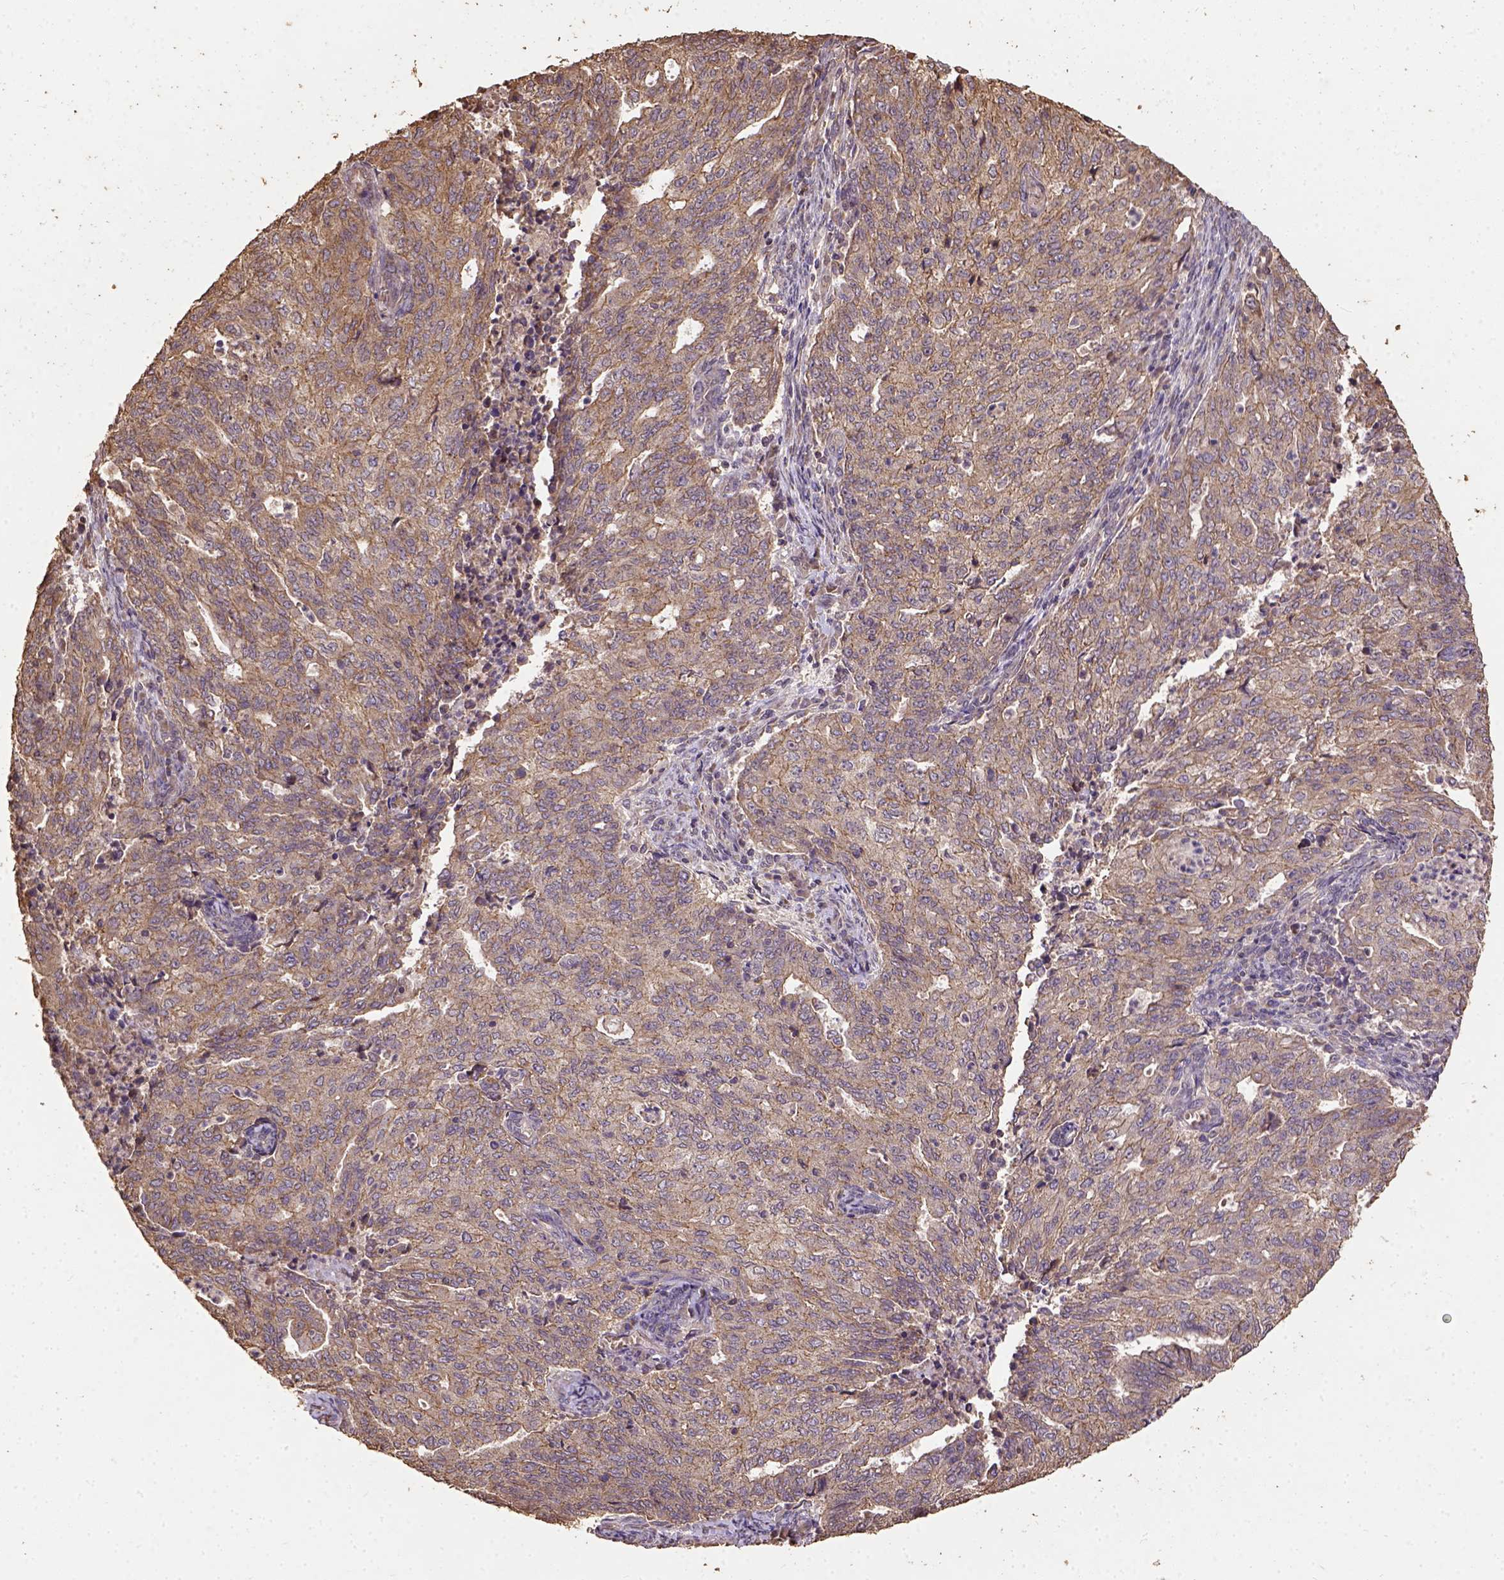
{"staining": {"intensity": "moderate", "quantity": "25%-75%", "location": "cytoplasmic/membranous"}, "tissue": "endometrial cancer", "cell_type": "Tumor cells", "image_type": "cancer", "snomed": [{"axis": "morphology", "description": "Adenocarcinoma, NOS"}, {"axis": "topography", "description": "Endometrium"}], "caption": "IHC (DAB) staining of endometrial adenocarcinoma reveals moderate cytoplasmic/membranous protein expression in about 25%-75% of tumor cells.", "gene": "ATP1B3", "patient": {"sex": "female", "age": 82}}